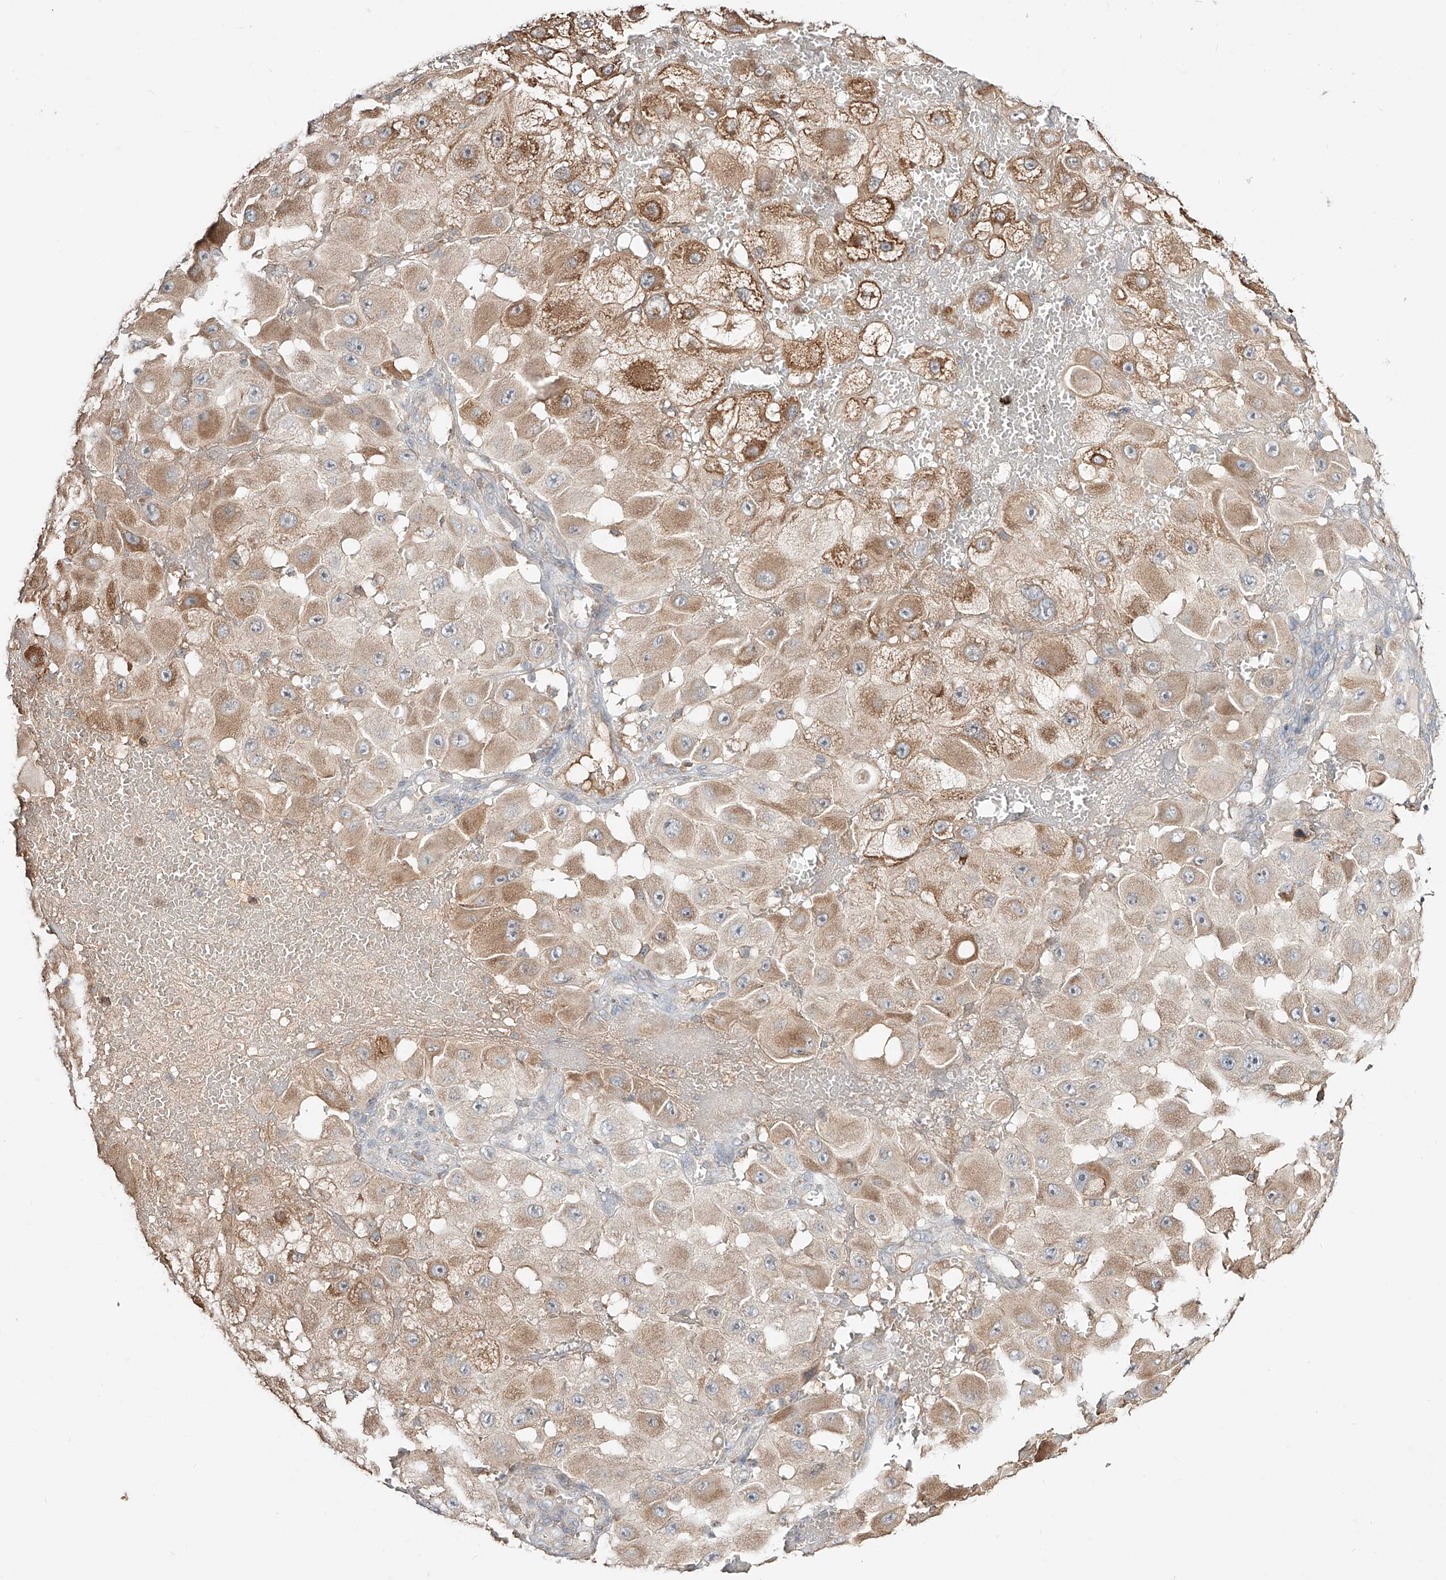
{"staining": {"intensity": "moderate", "quantity": ">75%", "location": "cytoplasmic/membranous"}, "tissue": "melanoma", "cell_type": "Tumor cells", "image_type": "cancer", "snomed": [{"axis": "morphology", "description": "Malignant melanoma, NOS"}, {"axis": "topography", "description": "Skin"}], "caption": "Moderate cytoplasmic/membranous expression is present in about >75% of tumor cells in malignant melanoma.", "gene": "ERO1A", "patient": {"sex": "female", "age": 81}}